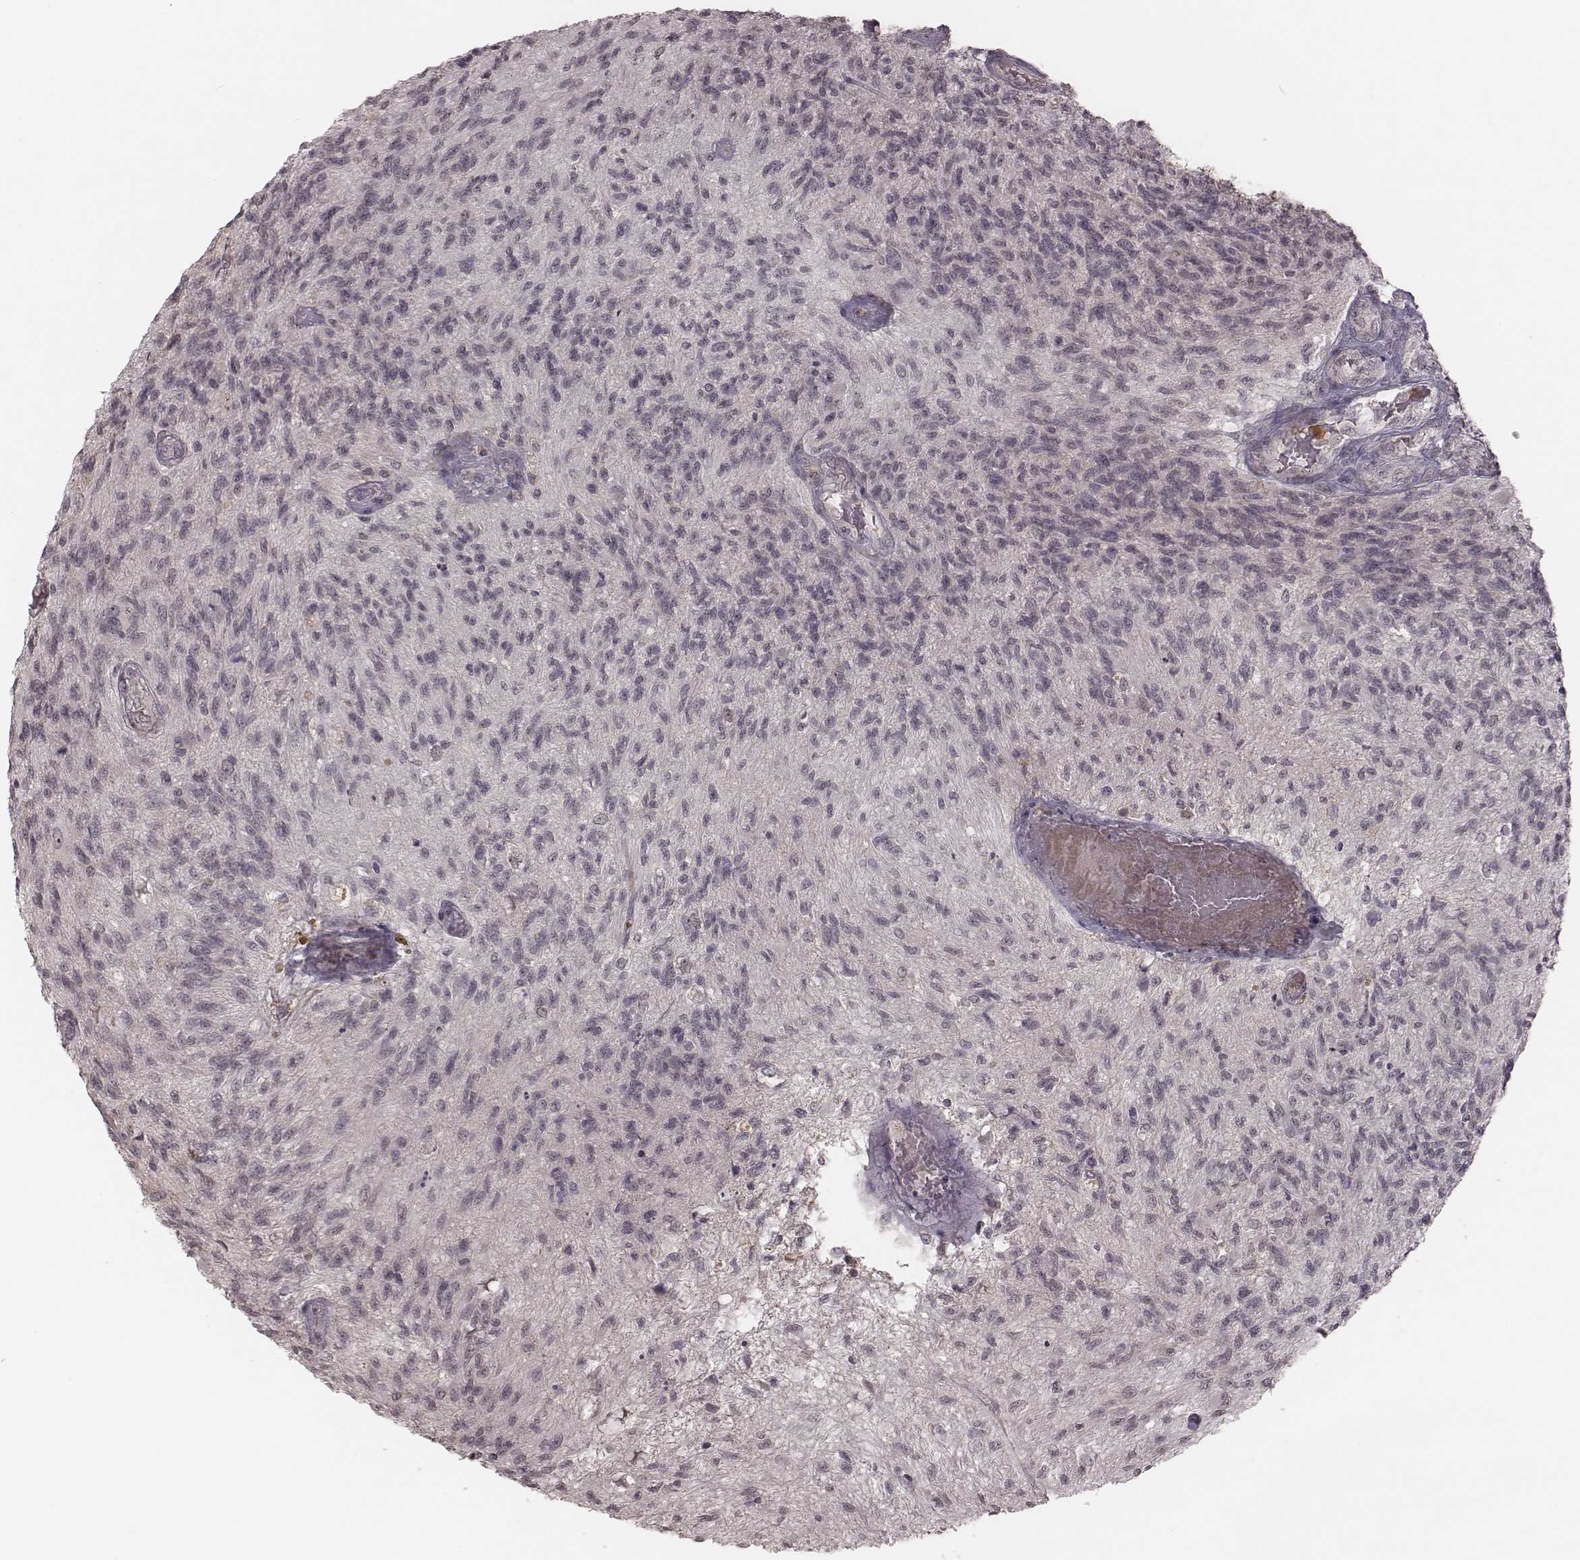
{"staining": {"intensity": "negative", "quantity": "none", "location": "none"}, "tissue": "glioma", "cell_type": "Tumor cells", "image_type": "cancer", "snomed": [{"axis": "morphology", "description": "Glioma, malignant, High grade"}, {"axis": "topography", "description": "Brain"}], "caption": "IHC histopathology image of human glioma stained for a protein (brown), which exhibits no staining in tumor cells. (Stains: DAB immunohistochemistry (IHC) with hematoxylin counter stain, Microscopy: brightfield microscopy at high magnification).", "gene": "IL5", "patient": {"sex": "male", "age": 56}}